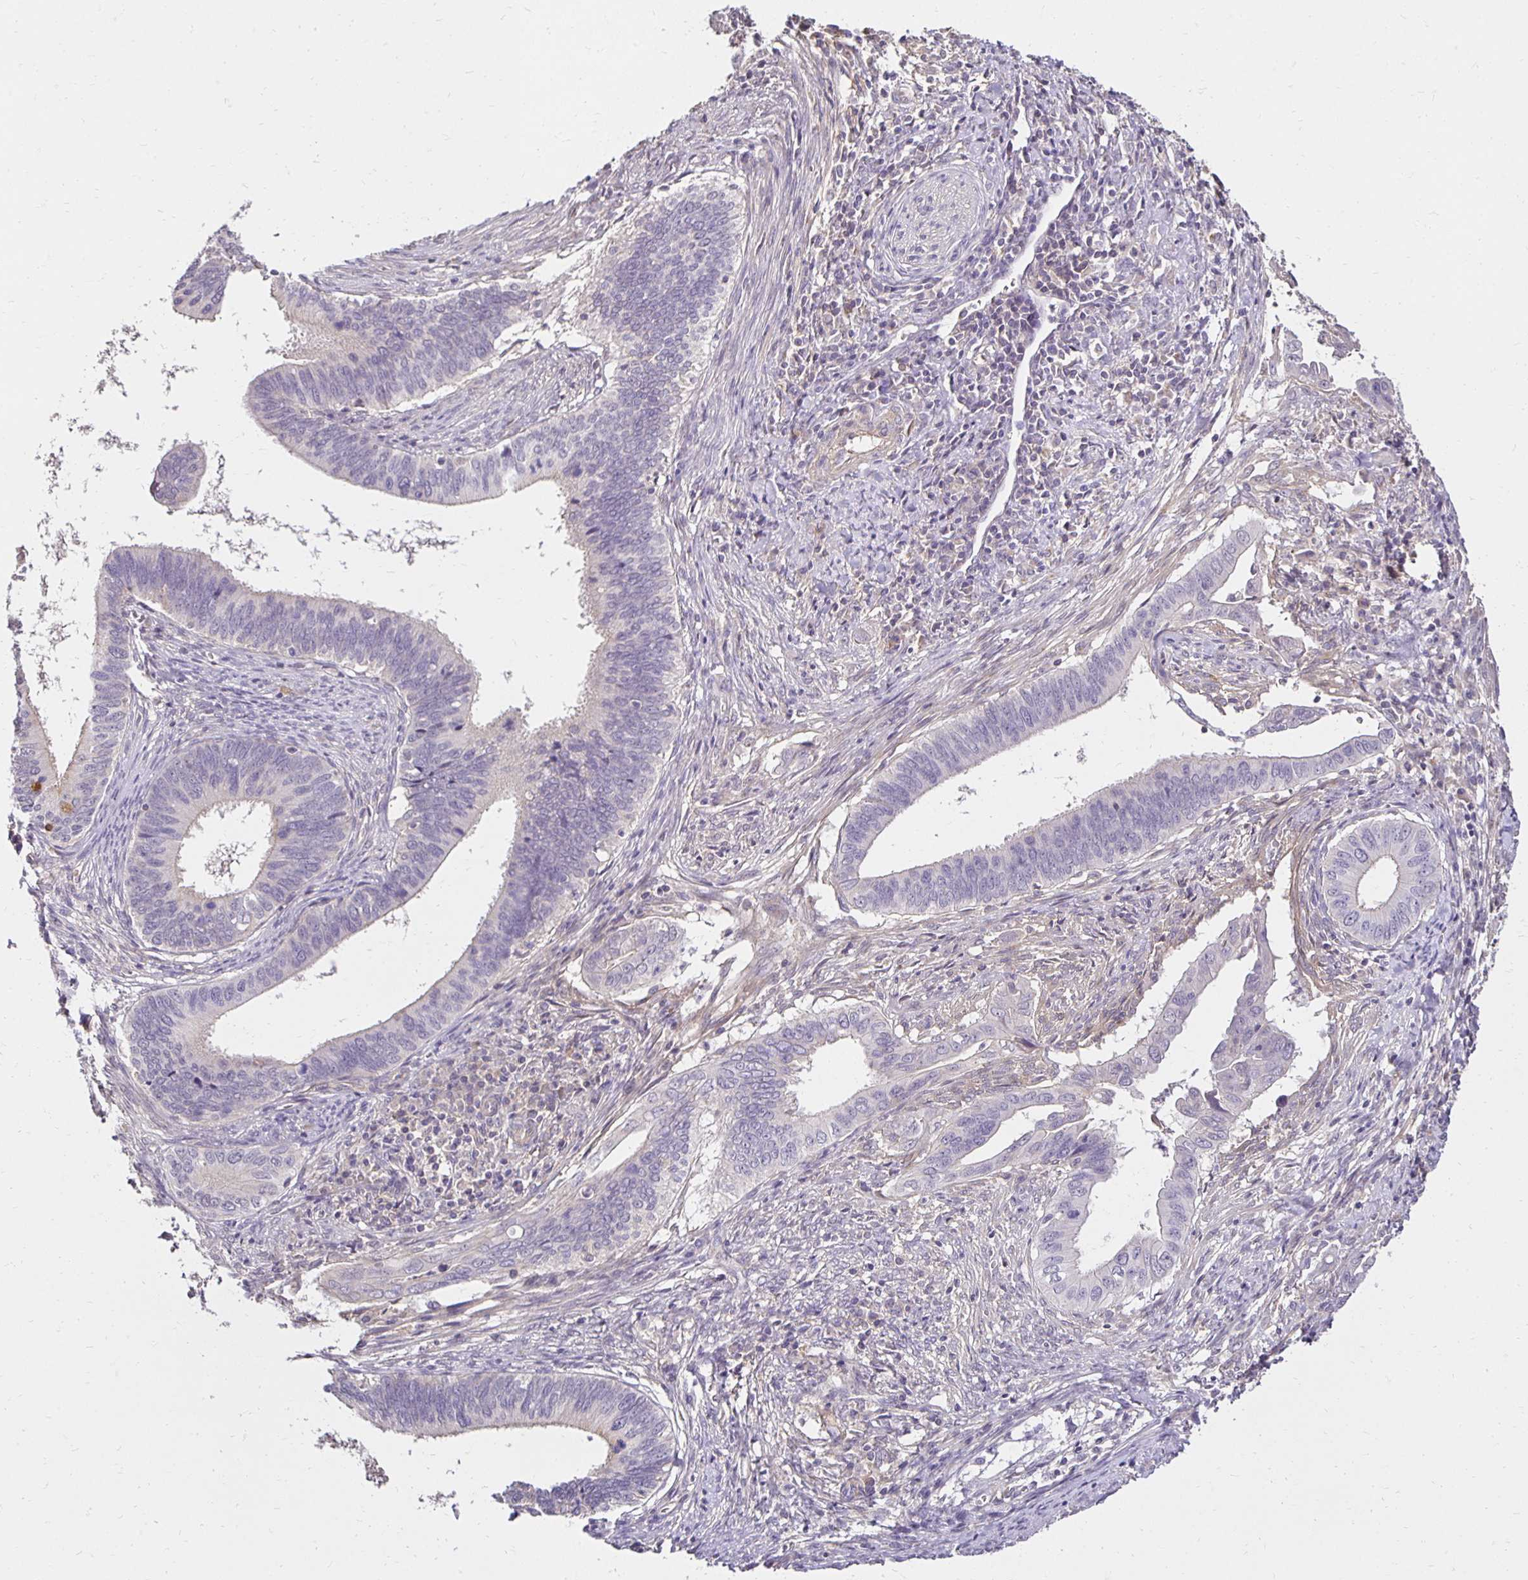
{"staining": {"intensity": "negative", "quantity": "none", "location": "none"}, "tissue": "cervical cancer", "cell_type": "Tumor cells", "image_type": "cancer", "snomed": [{"axis": "morphology", "description": "Adenocarcinoma, NOS"}, {"axis": "topography", "description": "Cervix"}], "caption": "DAB immunohistochemical staining of cervical cancer (adenocarcinoma) shows no significant expression in tumor cells.", "gene": "PNPLA3", "patient": {"sex": "female", "age": 42}}